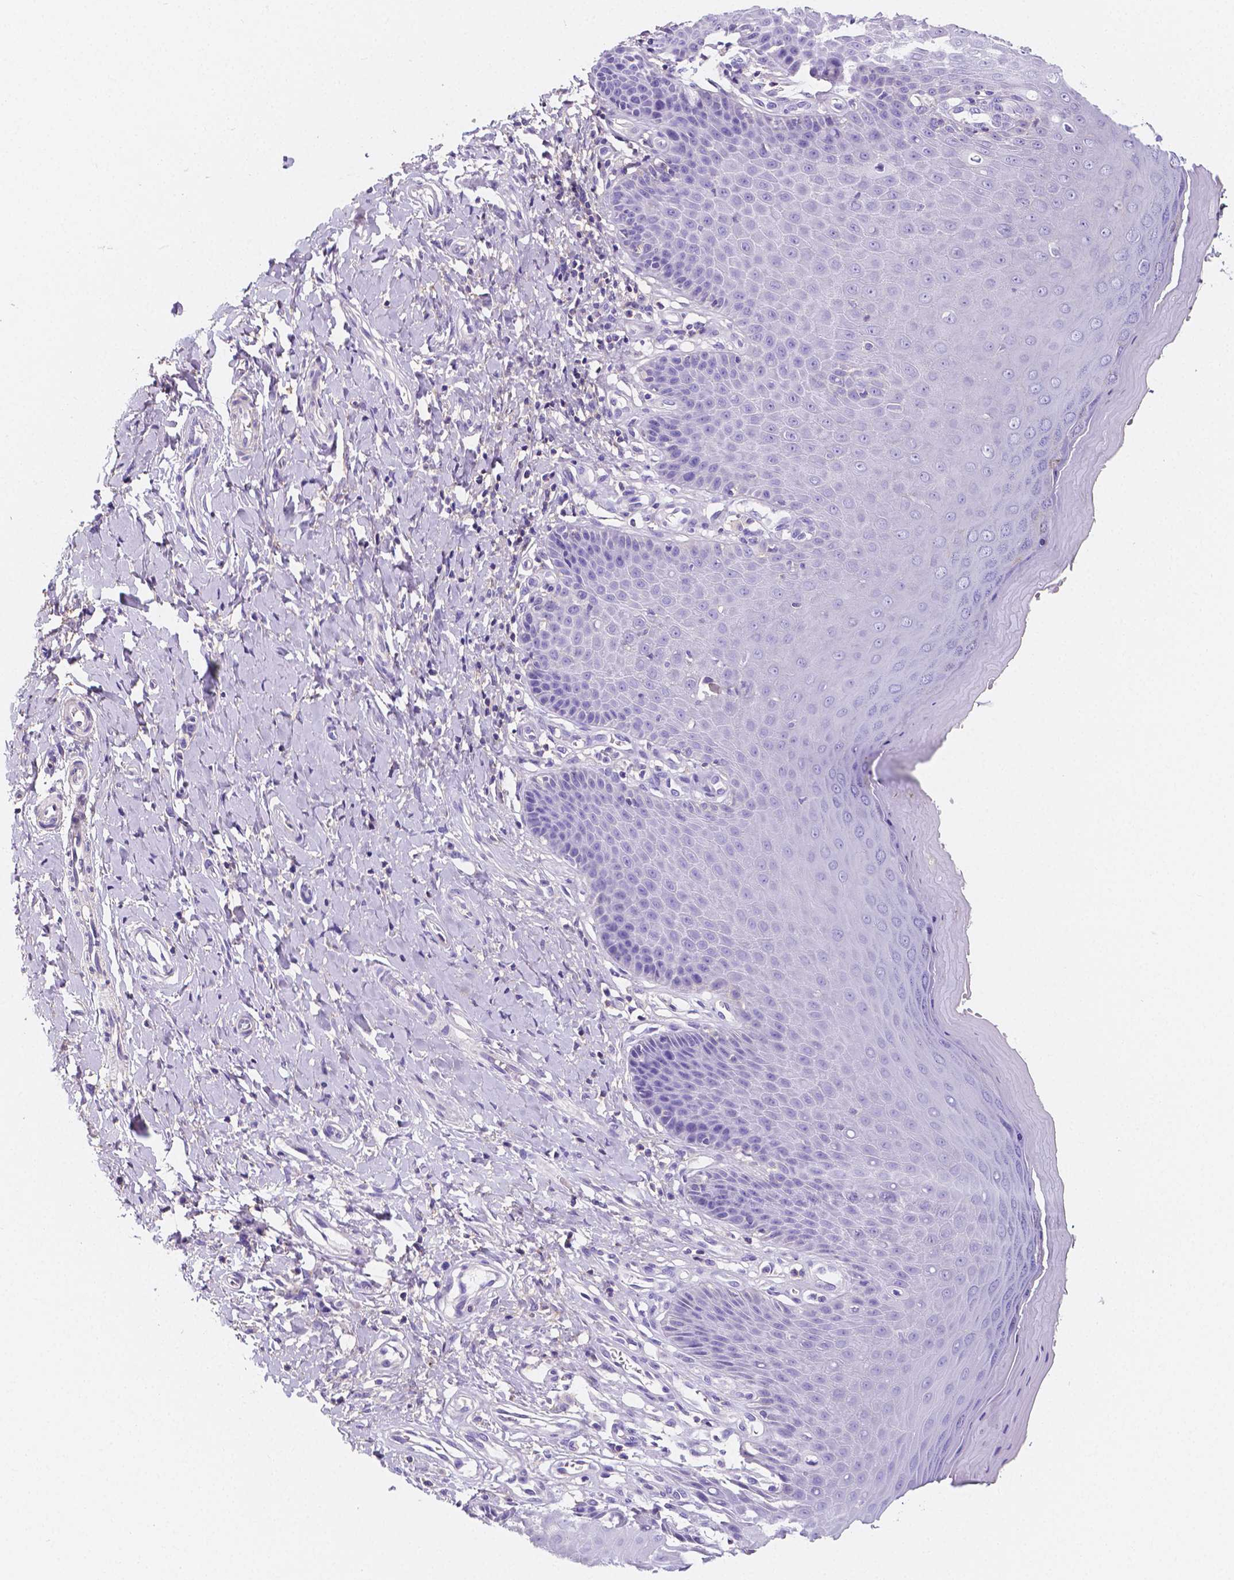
{"staining": {"intensity": "negative", "quantity": "none", "location": "none"}, "tissue": "vagina", "cell_type": "Squamous epithelial cells", "image_type": "normal", "snomed": [{"axis": "morphology", "description": "Normal tissue, NOS"}, {"axis": "topography", "description": "Vagina"}], "caption": "Vagina stained for a protein using immunohistochemistry (IHC) demonstrates no expression squamous epithelial cells.", "gene": "GABRD", "patient": {"sex": "female", "age": 83}}